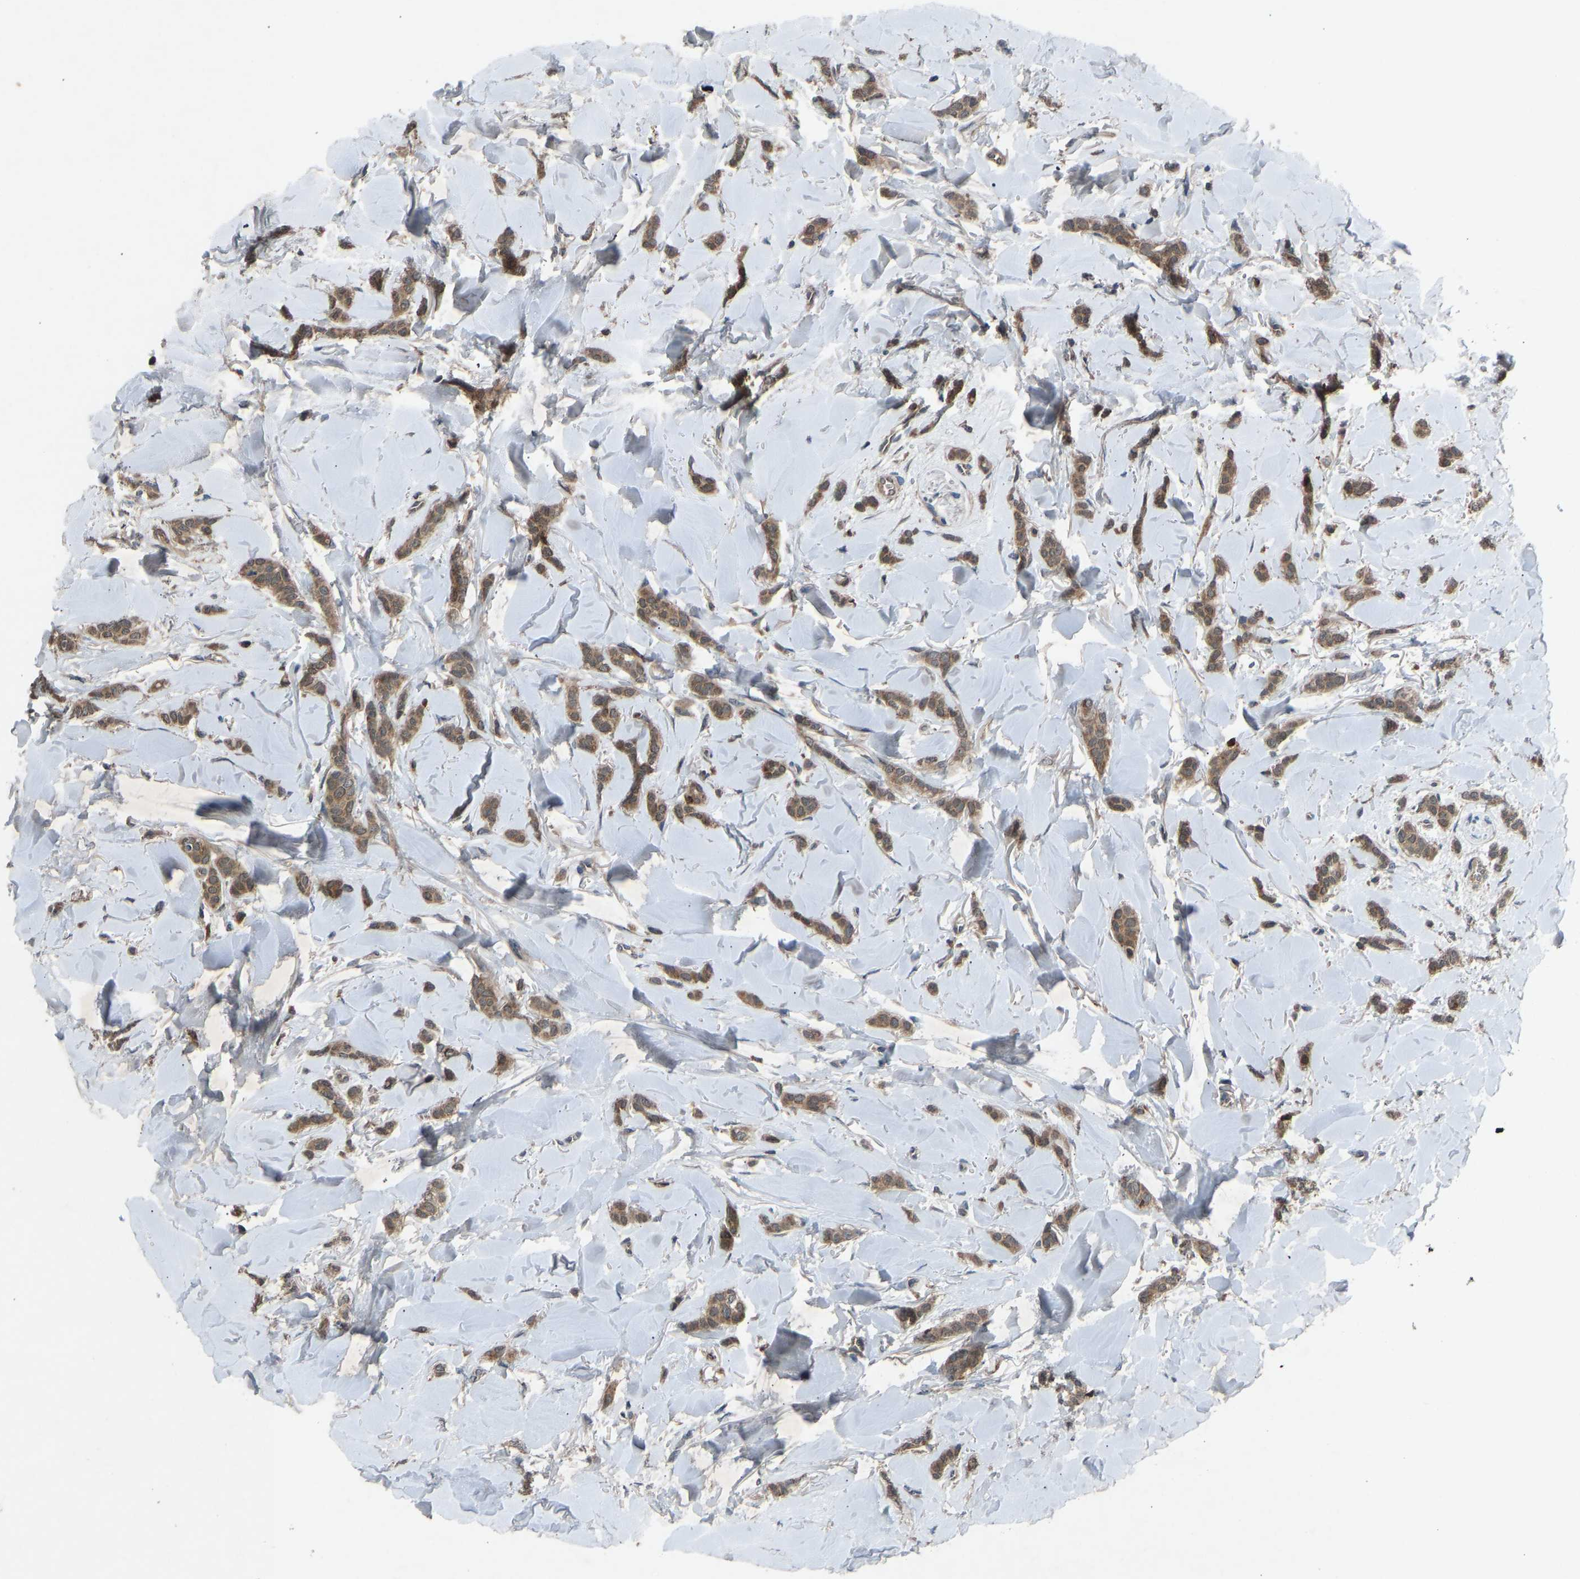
{"staining": {"intensity": "moderate", "quantity": ">75%", "location": "cytoplasmic/membranous"}, "tissue": "breast cancer", "cell_type": "Tumor cells", "image_type": "cancer", "snomed": [{"axis": "morphology", "description": "Lobular carcinoma"}, {"axis": "topography", "description": "Skin"}, {"axis": "topography", "description": "Breast"}], "caption": "Protein expression analysis of breast cancer (lobular carcinoma) exhibits moderate cytoplasmic/membranous positivity in about >75% of tumor cells.", "gene": "SLC43A1", "patient": {"sex": "female", "age": 46}}